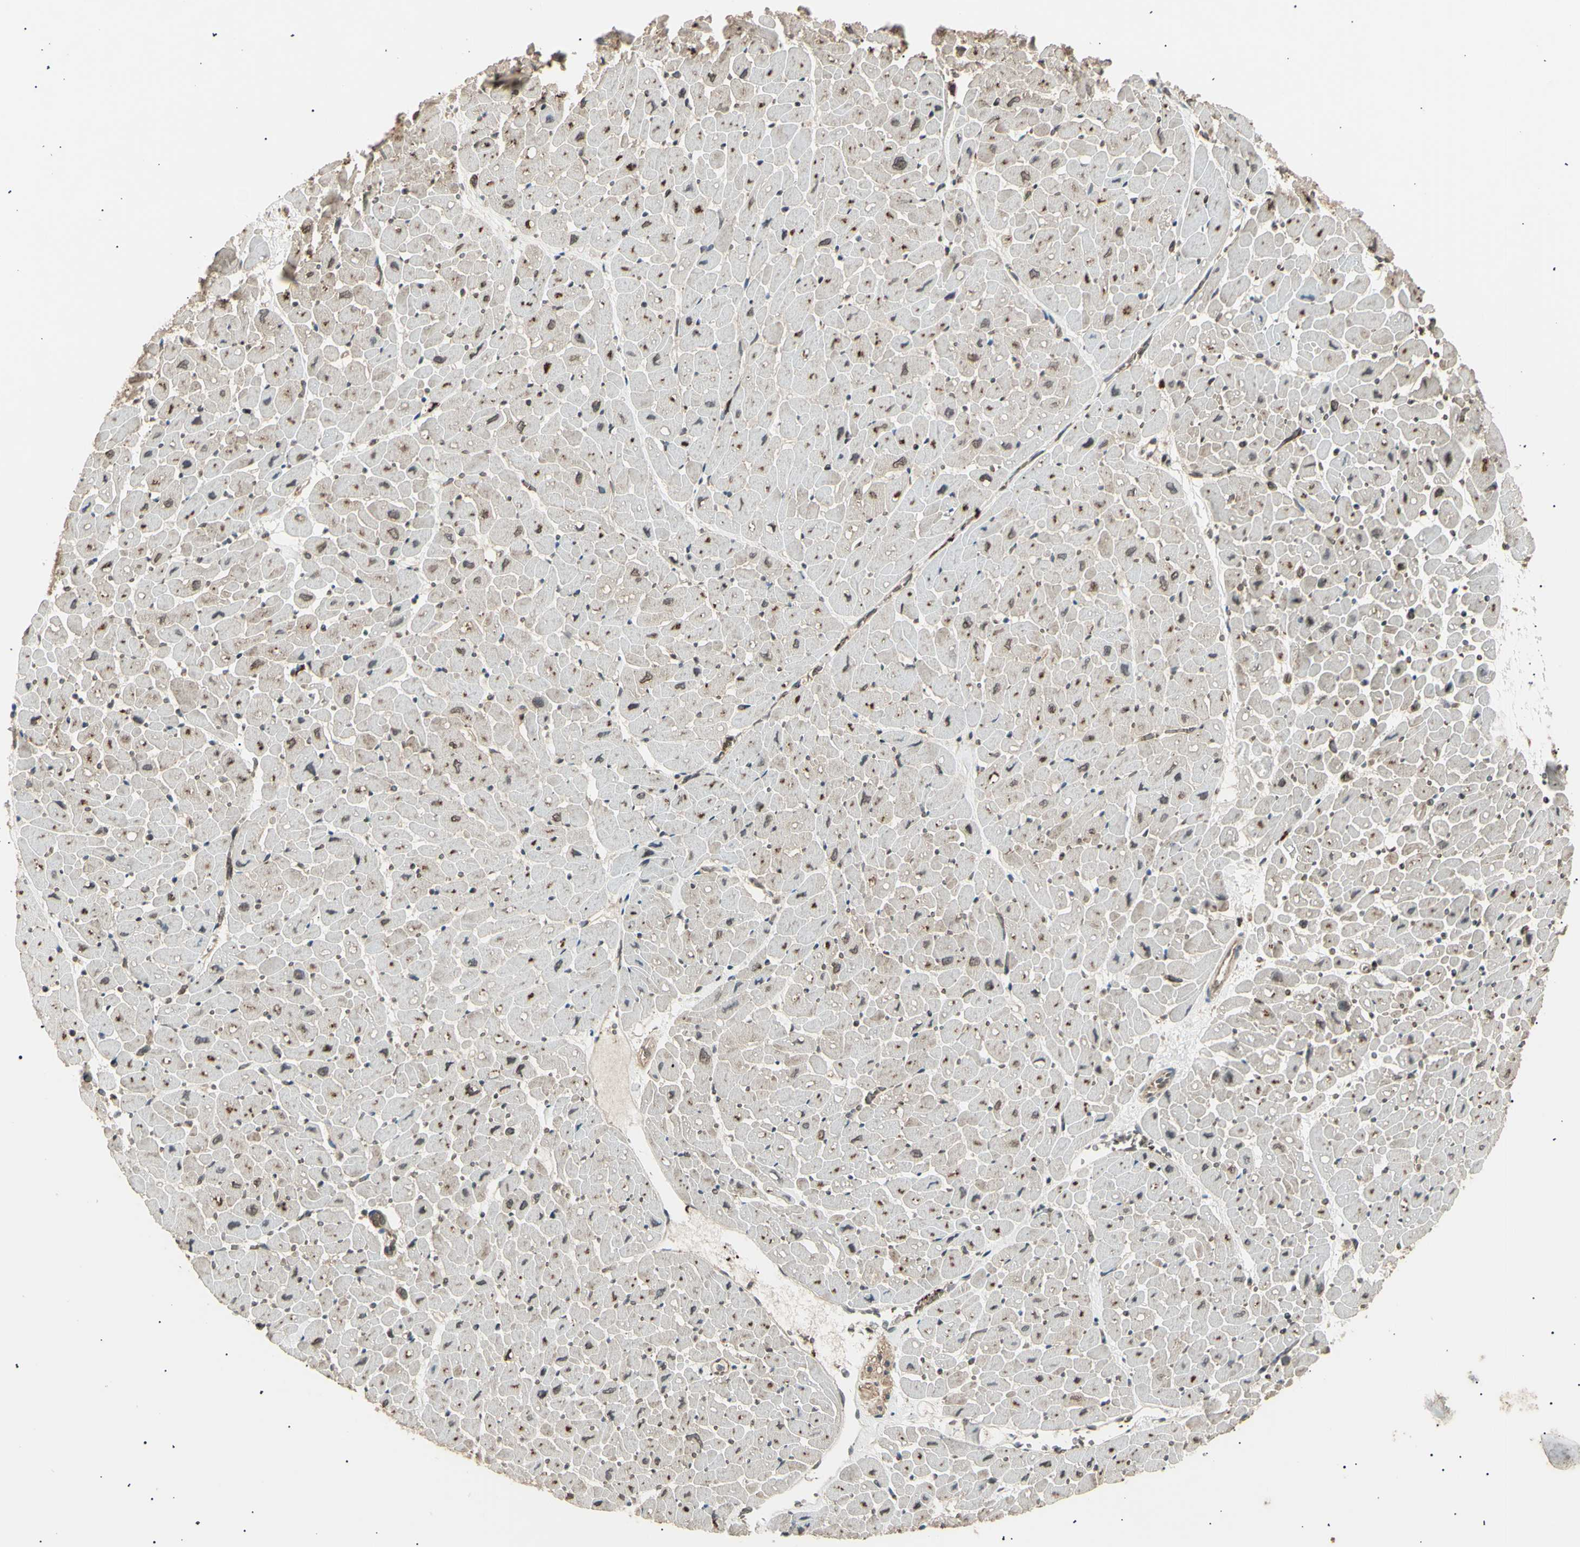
{"staining": {"intensity": "moderate", "quantity": "25%-75%", "location": "cytoplasmic/membranous"}, "tissue": "heart muscle", "cell_type": "Cardiomyocytes", "image_type": "normal", "snomed": [{"axis": "morphology", "description": "Normal tissue, NOS"}, {"axis": "topography", "description": "Heart"}], "caption": "Cardiomyocytes display medium levels of moderate cytoplasmic/membranous expression in approximately 25%-75% of cells in unremarkable heart muscle. The staining was performed using DAB to visualize the protein expression in brown, while the nuclei were stained in blue with hematoxylin (Magnification: 20x).", "gene": "NUAK2", "patient": {"sex": "male", "age": 45}}